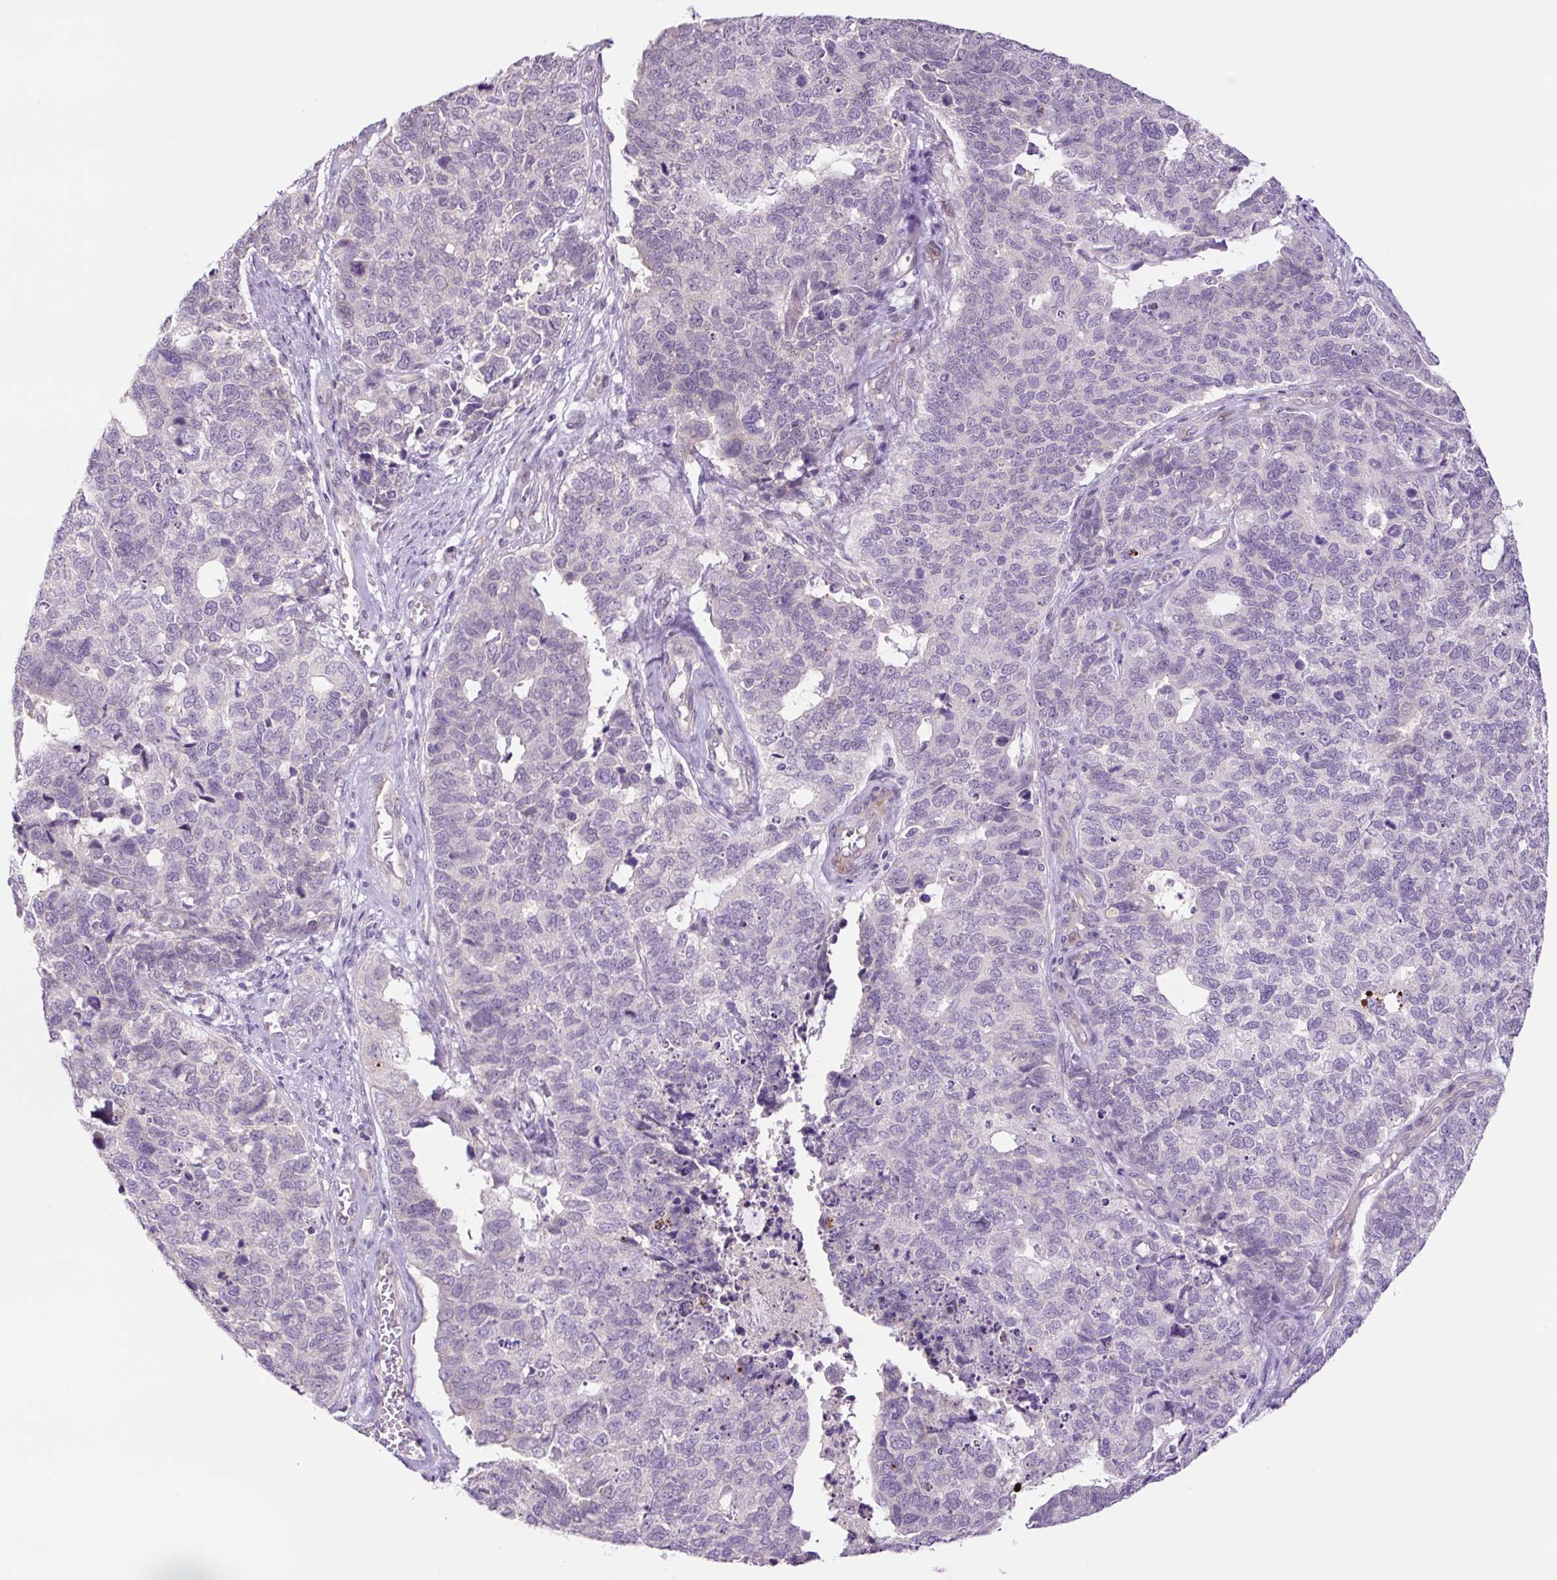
{"staining": {"intensity": "negative", "quantity": "none", "location": "none"}, "tissue": "cervical cancer", "cell_type": "Tumor cells", "image_type": "cancer", "snomed": [{"axis": "morphology", "description": "Adenocarcinoma, NOS"}, {"axis": "topography", "description": "Cervix"}], "caption": "Human adenocarcinoma (cervical) stained for a protein using immunohistochemistry (IHC) reveals no positivity in tumor cells.", "gene": "OGDHL", "patient": {"sex": "female", "age": 63}}